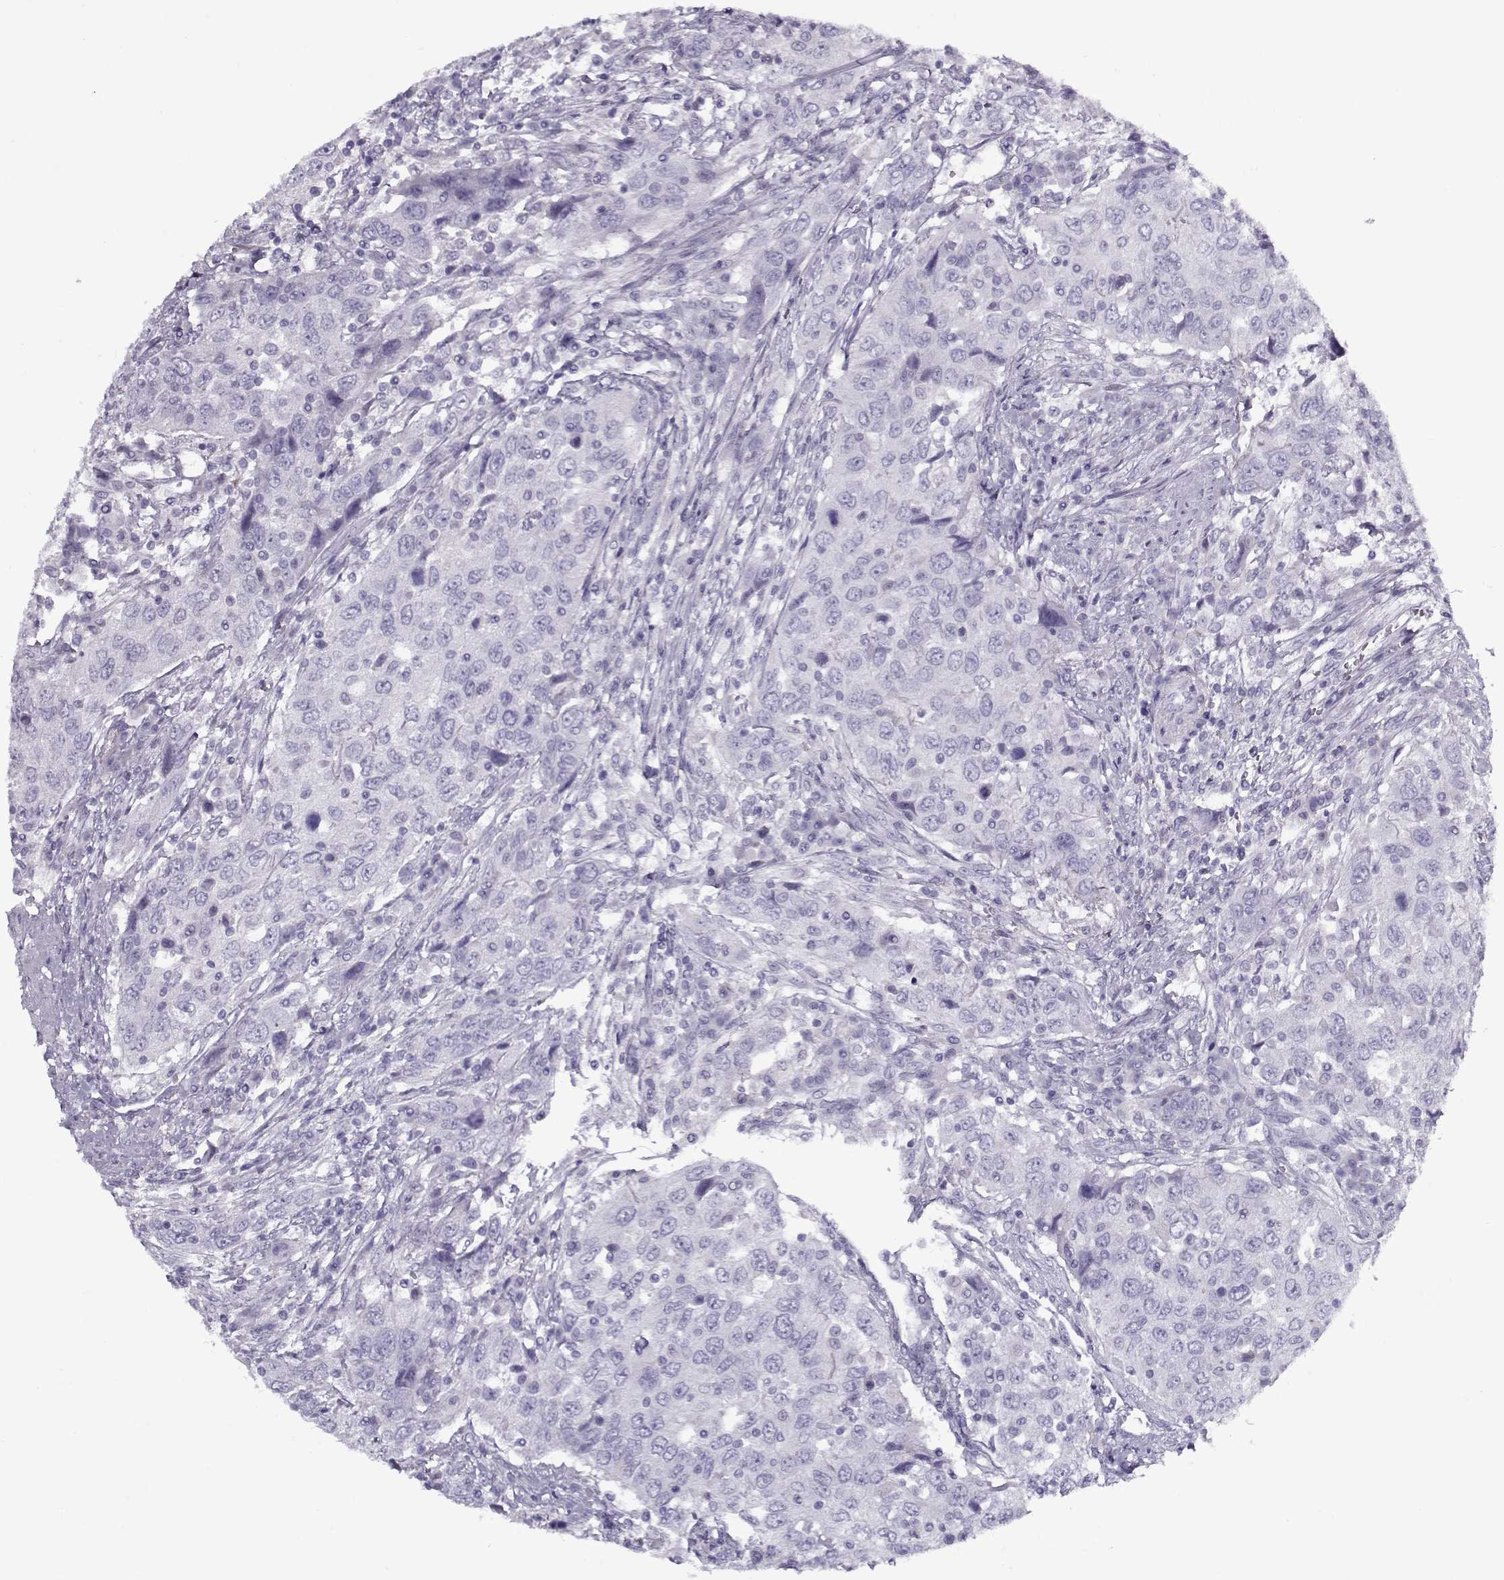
{"staining": {"intensity": "negative", "quantity": "none", "location": "none"}, "tissue": "urothelial cancer", "cell_type": "Tumor cells", "image_type": "cancer", "snomed": [{"axis": "morphology", "description": "Urothelial carcinoma, High grade"}, {"axis": "topography", "description": "Urinary bladder"}], "caption": "This is an IHC histopathology image of urothelial carcinoma (high-grade). There is no staining in tumor cells.", "gene": "GAGE2A", "patient": {"sex": "male", "age": 76}}